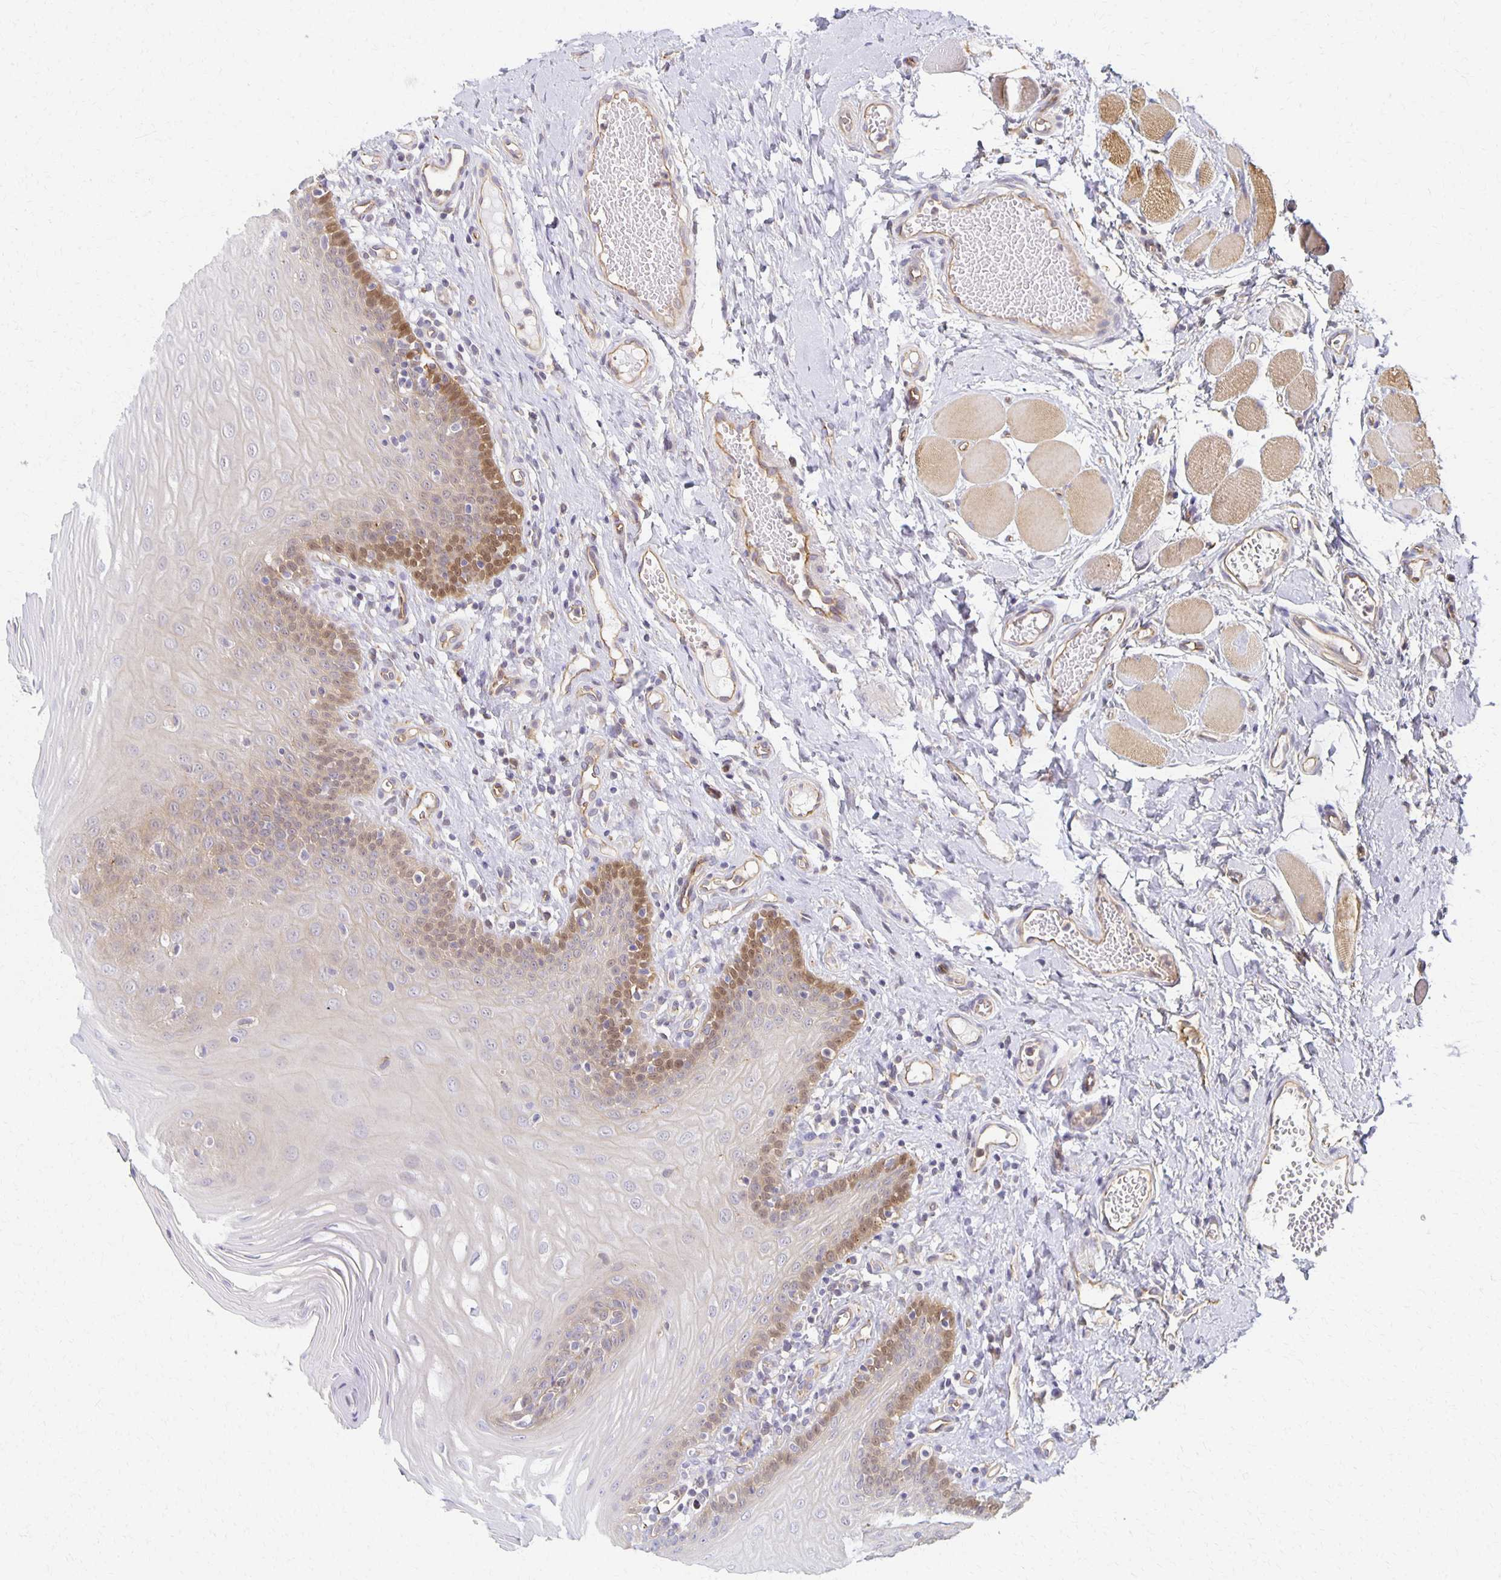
{"staining": {"intensity": "moderate", "quantity": "<25%", "location": "cytoplasmic/membranous,nuclear"}, "tissue": "oral mucosa", "cell_type": "Squamous epithelial cells", "image_type": "normal", "snomed": [{"axis": "morphology", "description": "Normal tissue, NOS"}, {"axis": "topography", "description": "Oral tissue"}, {"axis": "topography", "description": "Tounge, NOS"}], "caption": "Protein analysis of benign oral mucosa reveals moderate cytoplasmic/membranous,nuclear staining in approximately <25% of squamous epithelial cells.", "gene": "SORL1", "patient": {"sex": "female", "age": 58}}